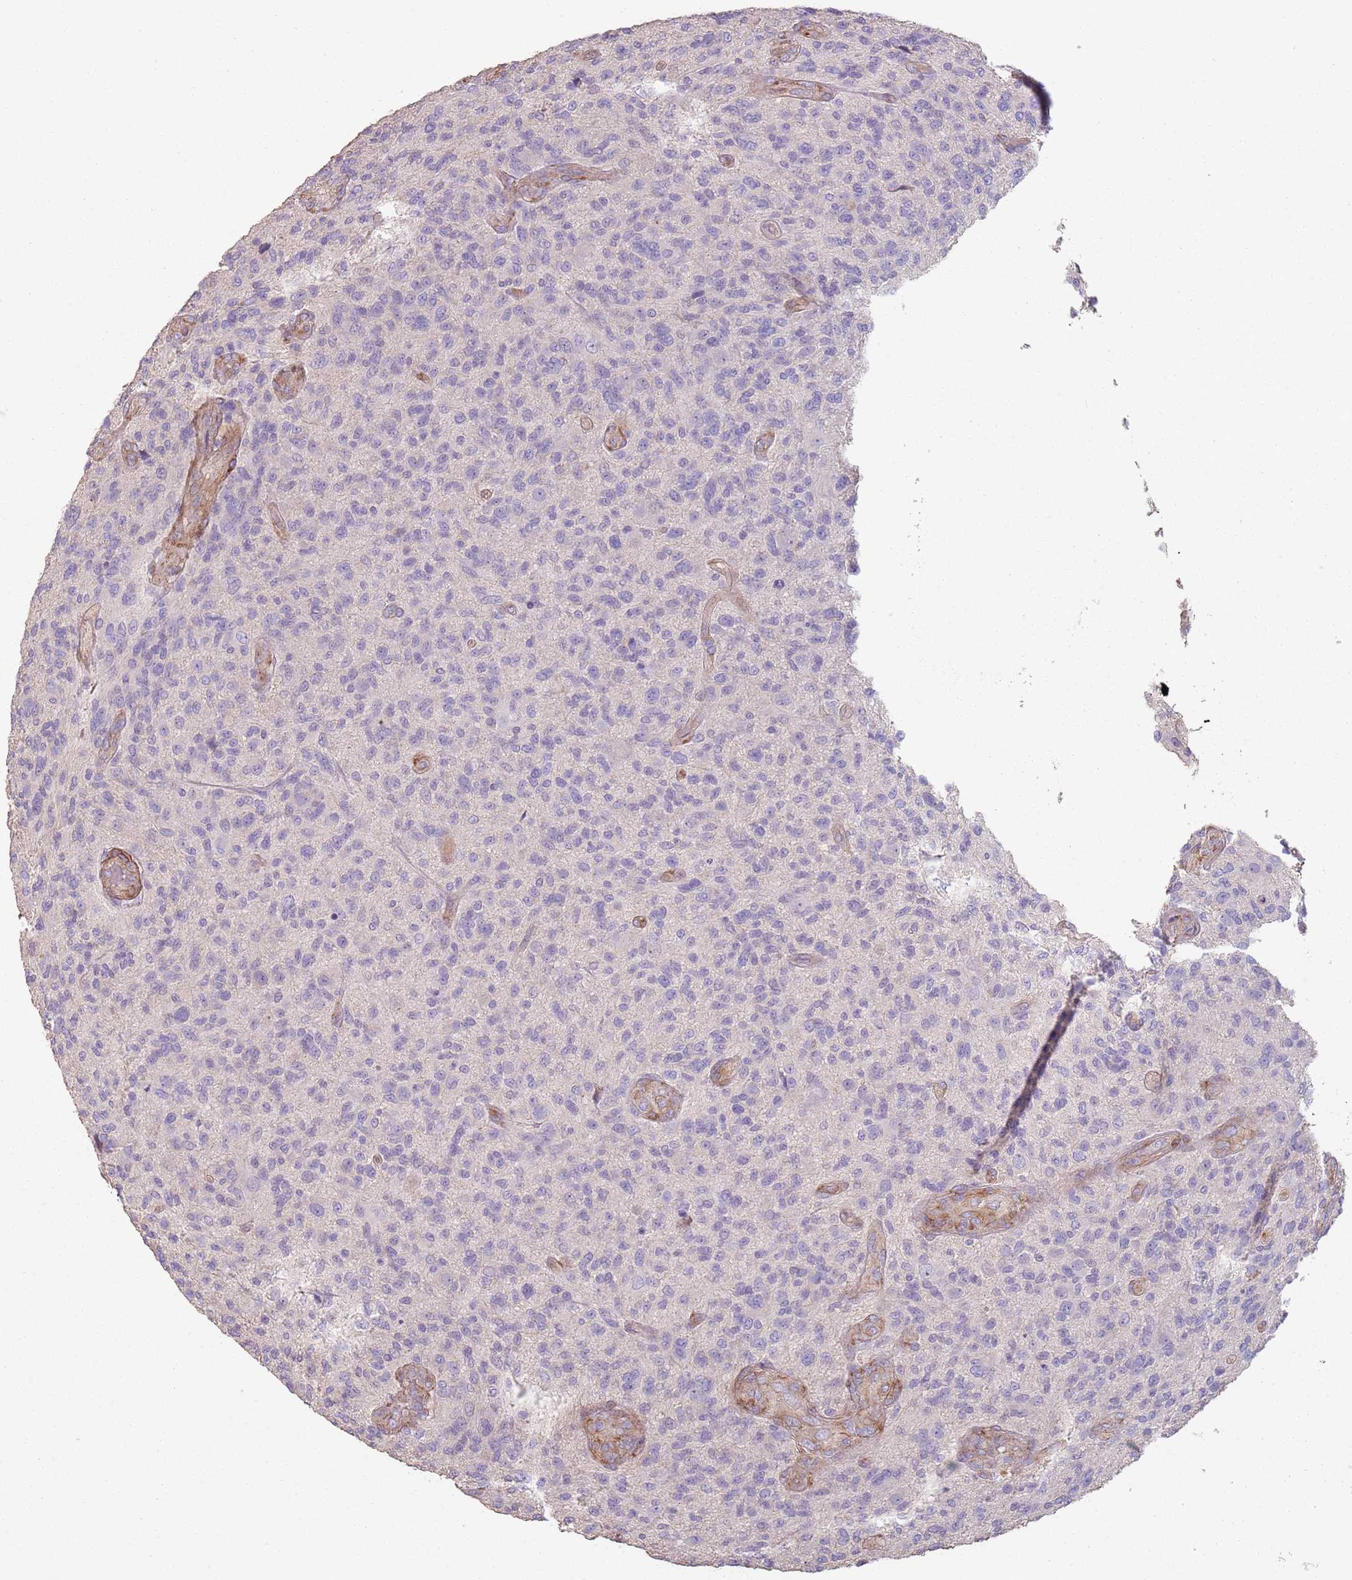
{"staining": {"intensity": "negative", "quantity": "none", "location": "none"}, "tissue": "glioma", "cell_type": "Tumor cells", "image_type": "cancer", "snomed": [{"axis": "morphology", "description": "Glioma, malignant, High grade"}, {"axis": "topography", "description": "Brain"}], "caption": "IHC photomicrograph of malignant high-grade glioma stained for a protein (brown), which displays no expression in tumor cells. (DAB IHC, high magnification).", "gene": "PHLPP2", "patient": {"sex": "male", "age": 47}}